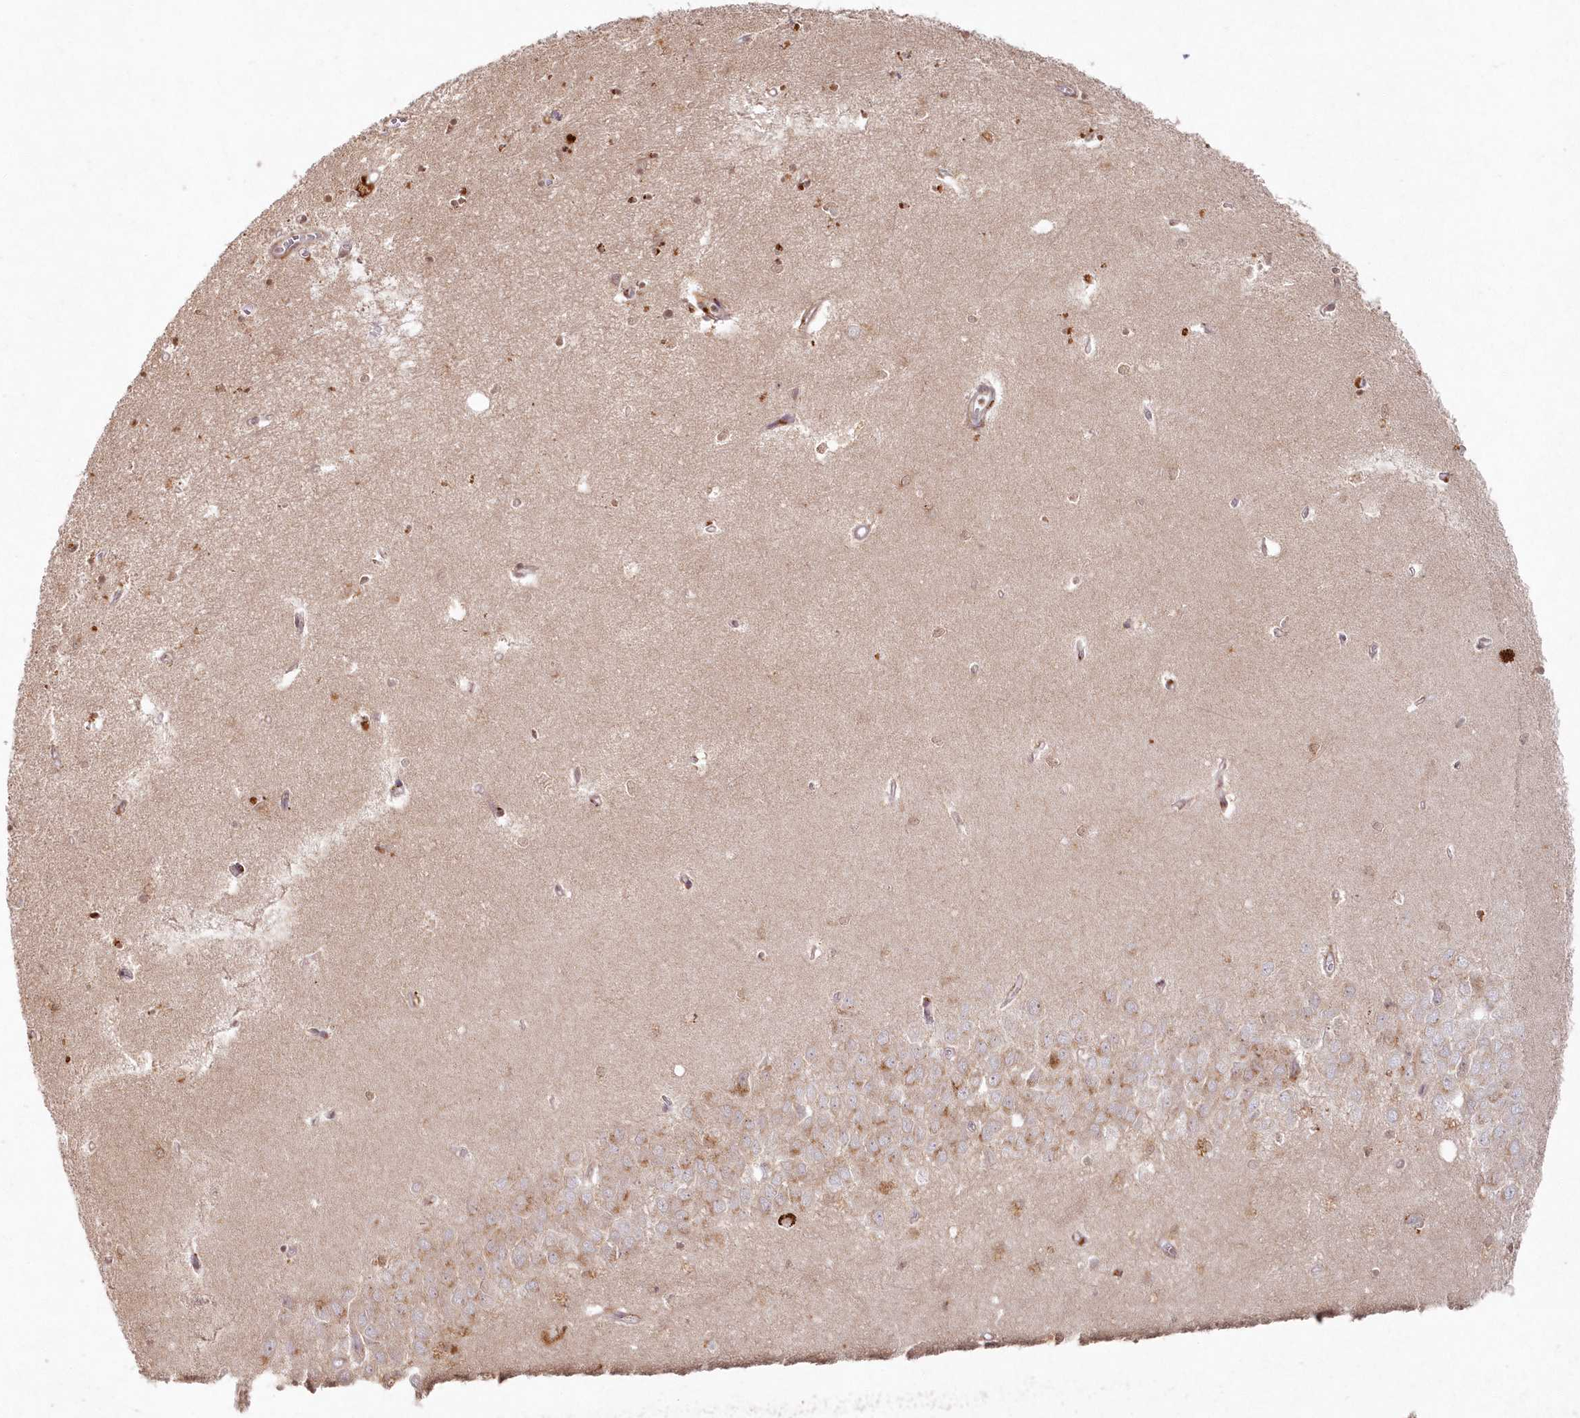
{"staining": {"intensity": "weak", "quantity": "25%-75%", "location": "cytoplasmic/membranous,nuclear"}, "tissue": "hippocampus", "cell_type": "Glial cells", "image_type": "normal", "snomed": [{"axis": "morphology", "description": "Normal tissue, NOS"}, {"axis": "topography", "description": "Hippocampus"}], "caption": "An image showing weak cytoplasmic/membranous,nuclear positivity in approximately 25%-75% of glial cells in normal hippocampus, as visualized by brown immunohistochemical staining.", "gene": "ARSB", "patient": {"sex": "female", "age": 64}}